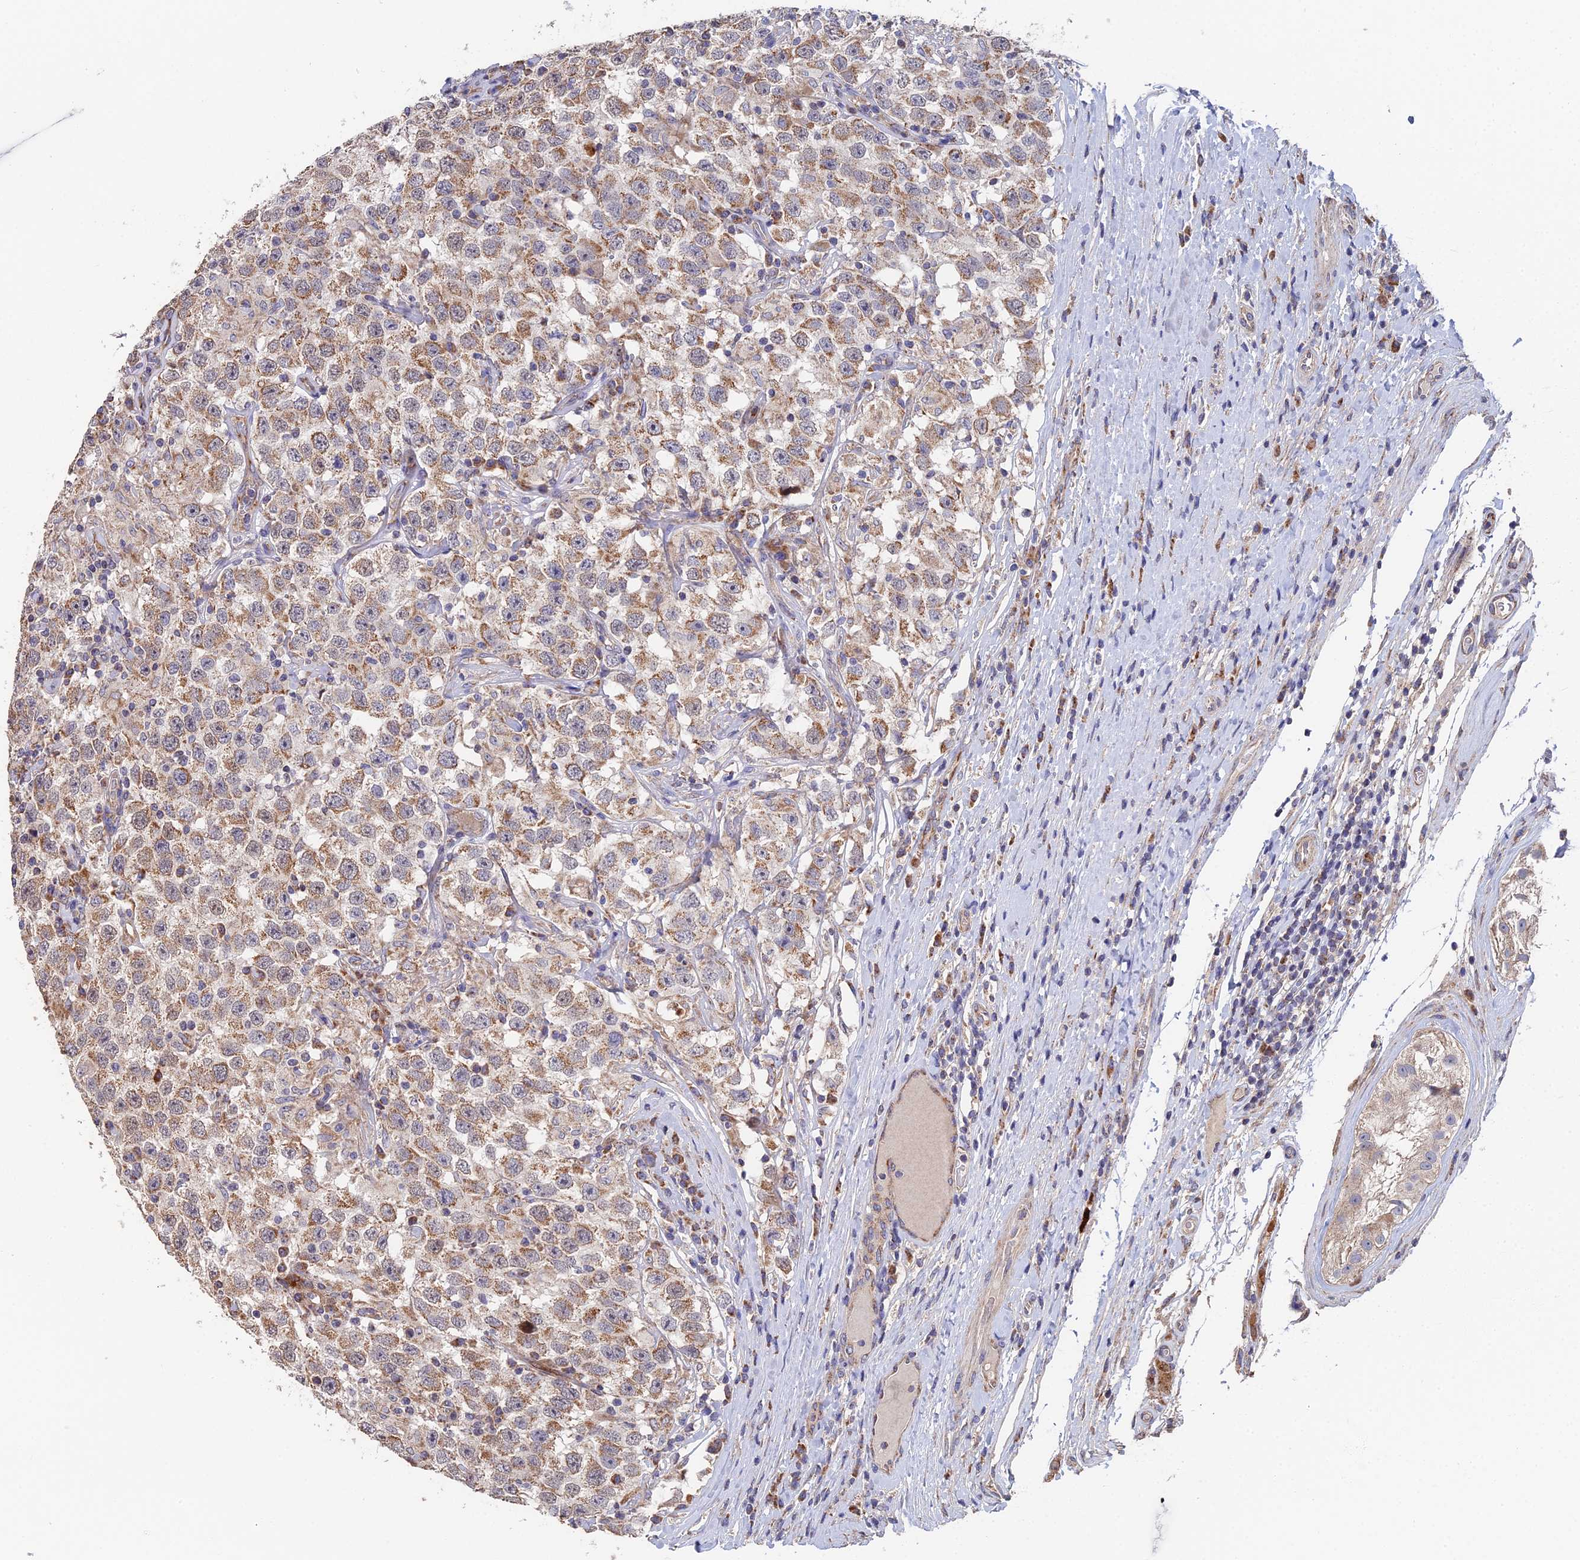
{"staining": {"intensity": "moderate", "quantity": ">75%", "location": "cytoplasmic/membranous"}, "tissue": "testis cancer", "cell_type": "Tumor cells", "image_type": "cancer", "snomed": [{"axis": "morphology", "description": "Seminoma, NOS"}, {"axis": "topography", "description": "Testis"}], "caption": "Protein staining of testis cancer (seminoma) tissue exhibits moderate cytoplasmic/membranous positivity in about >75% of tumor cells. The staining is performed using DAB brown chromogen to label protein expression. The nuclei are counter-stained blue using hematoxylin.", "gene": "ECSIT", "patient": {"sex": "male", "age": 41}}